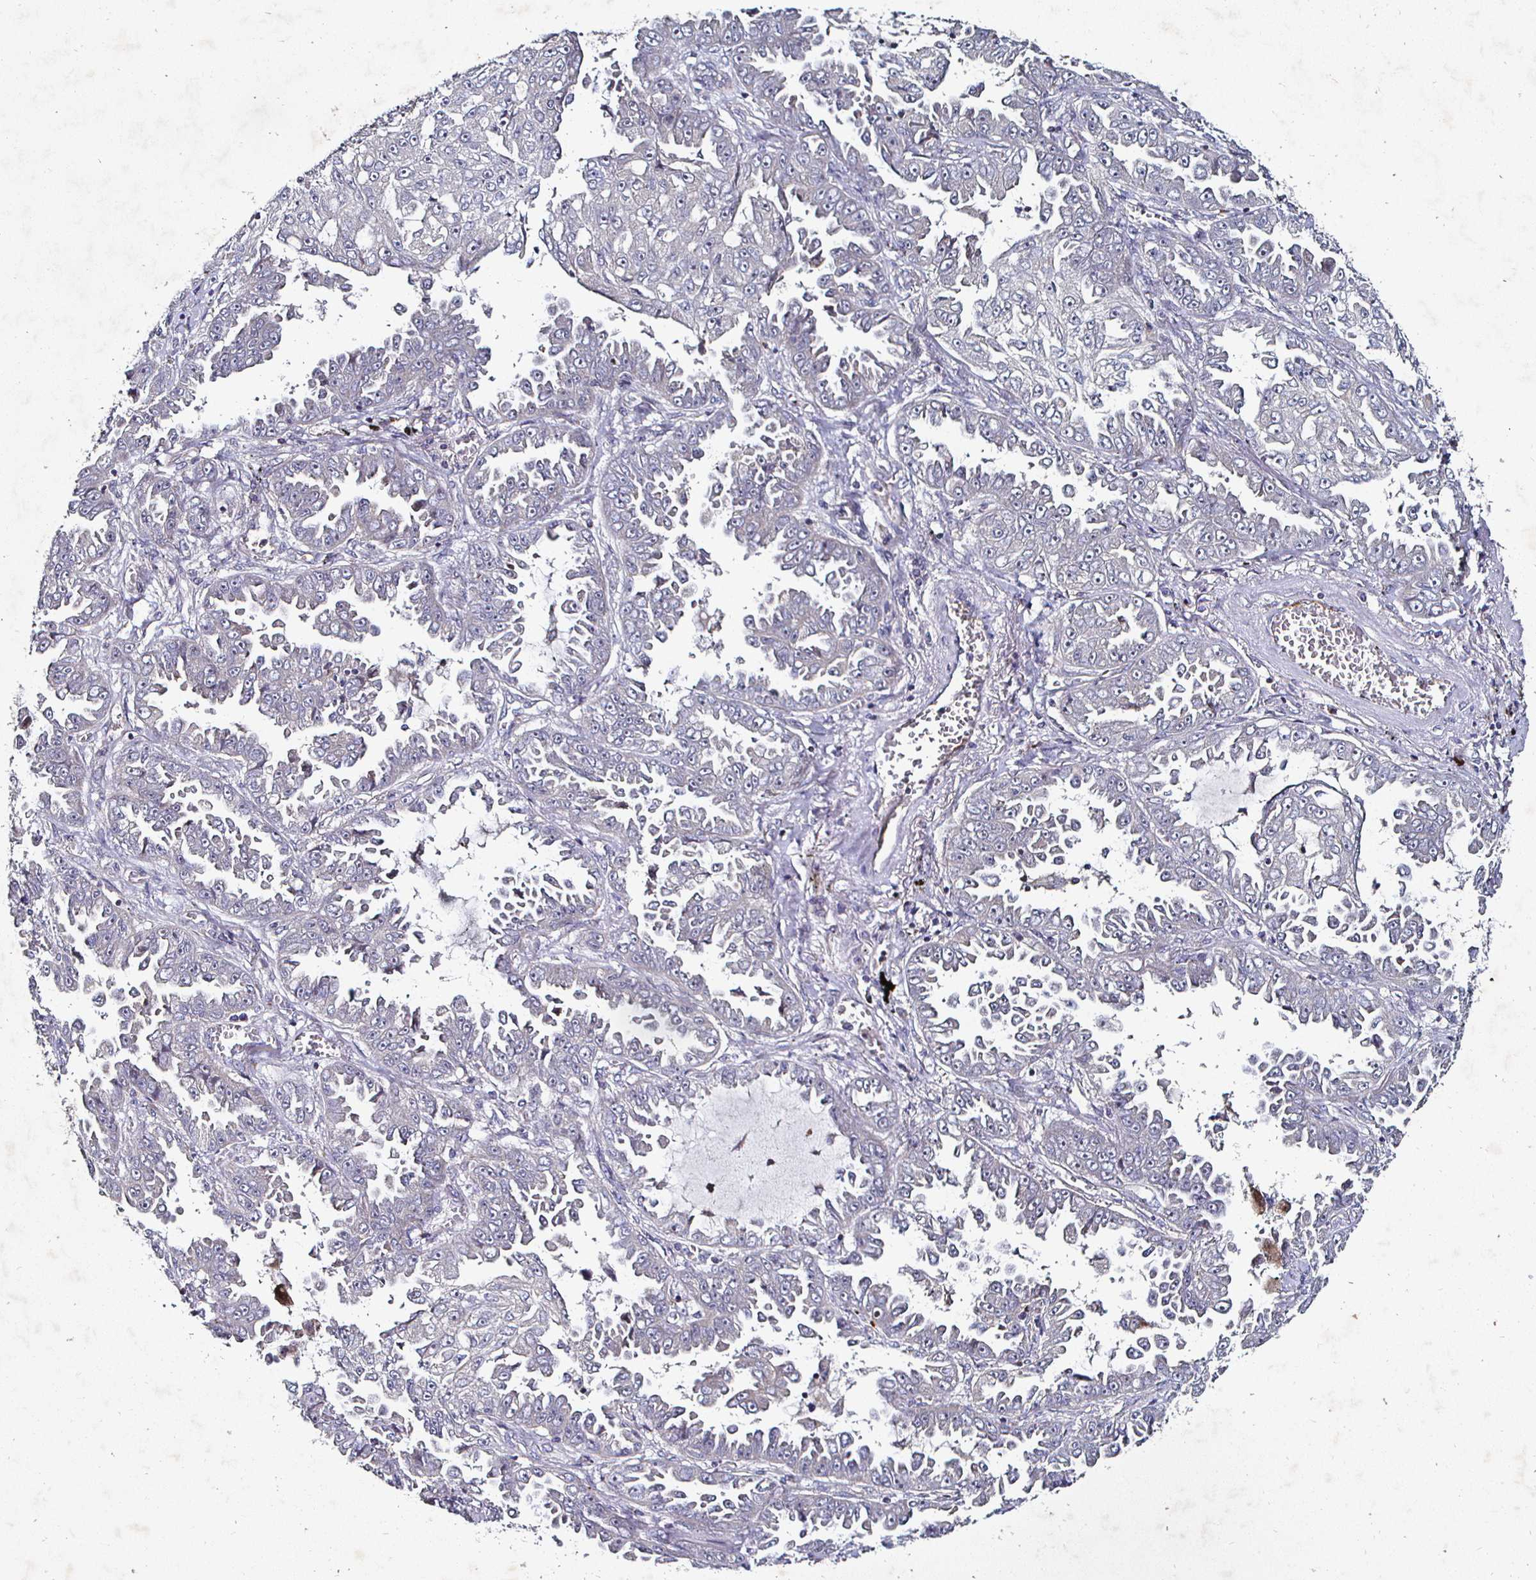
{"staining": {"intensity": "weak", "quantity": "<25%", "location": "cytoplasmic/membranous"}, "tissue": "lung cancer", "cell_type": "Tumor cells", "image_type": "cancer", "snomed": [{"axis": "morphology", "description": "Adenocarcinoma, NOS"}, {"axis": "topography", "description": "Lung"}], "caption": "This is an immunohistochemistry (IHC) image of adenocarcinoma (lung). There is no expression in tumor cells.", "gene": "NRSN1", "patient": {"sex": "female", "age": 52}}